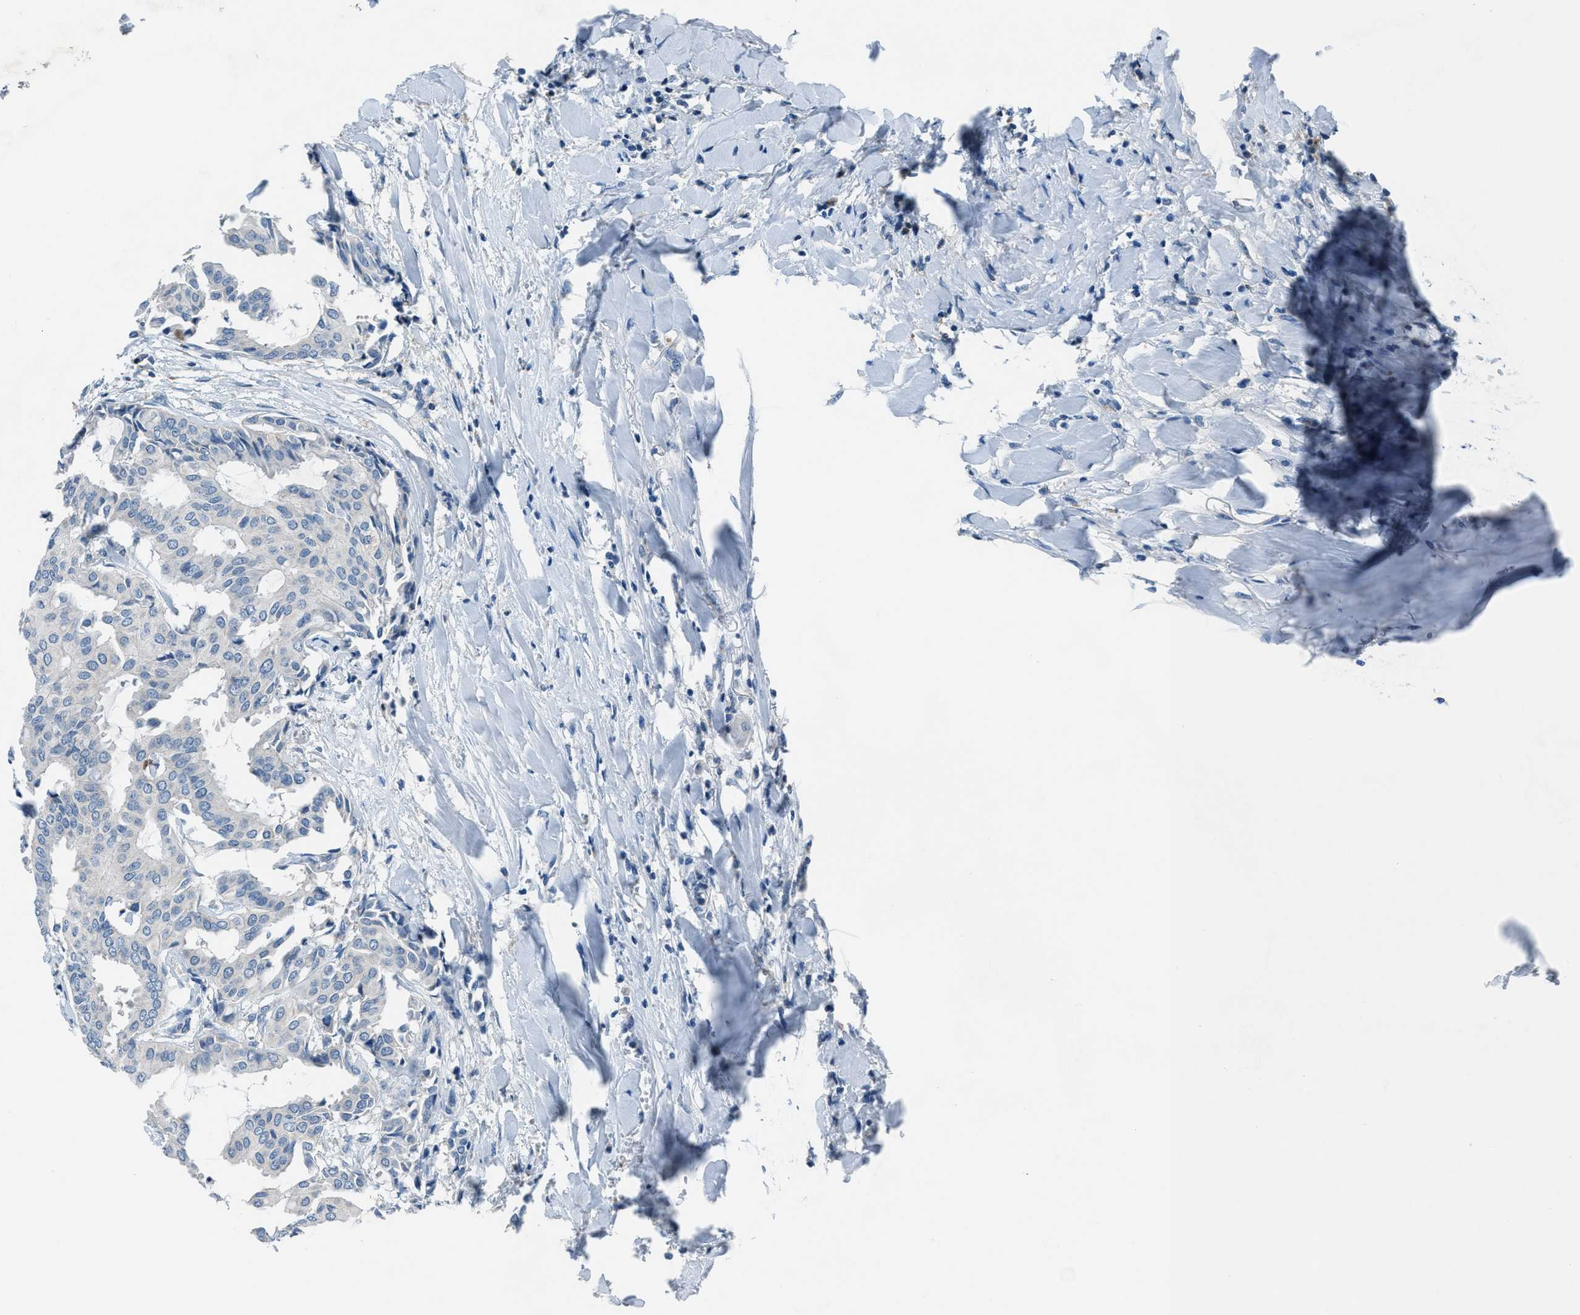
{"staining": {"intensity": "negative", "quantity": "none", "location": "none"}, "tissue": "head and neck cancer", "cell_type": "Tumor cells", "image_type": "cancer", "snomed": [{"axis": "morphology", "description": "Adenocarcinoma, NOS"}, {"axis": "topography", "description": "Salivary gland"}, {"axis": "topography", "description": "Head-Neck"}], "caption": "Protein analysis of head and neck cancer (adenocarcinoma) reveals no significant expression in tumor cells. The staining was performed using DAB (3,3'-diaminobenzidine) to visualize the protein expression in brown, while the nuclei were stained in blue with hematoxylin (Magnification: 20x).", "gene": "ADAM2", "patient": {"sex": "female", "age": 59}}